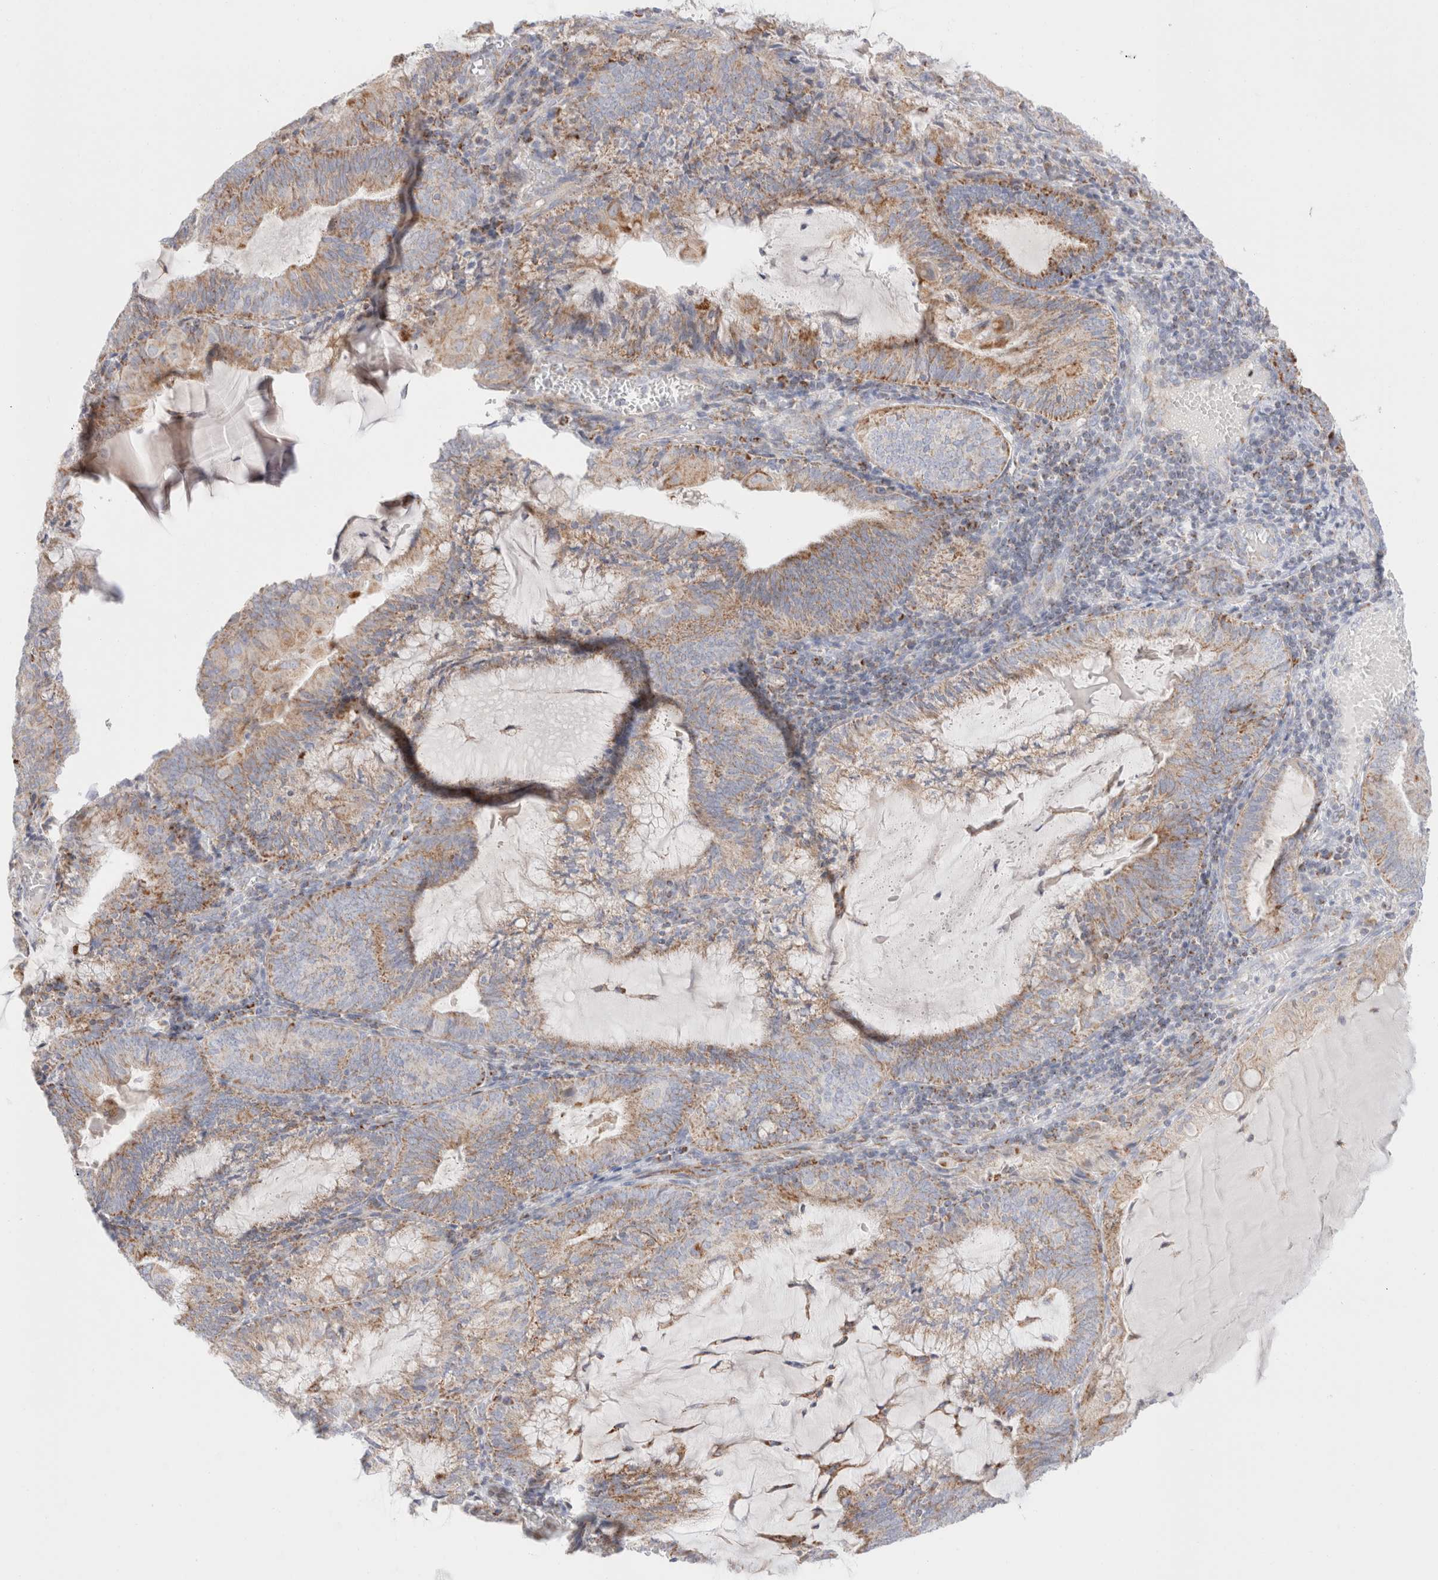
{"staining": {"intensity": "weak", "quantity": ">75%", "location": "cytoplasmic/membranous"}, "tissue": "endometrial cancer", "cell_type": "Tumor cells", "image_type": "cancer", "snomed": [{"axis": "morphology", "description": "Adenocarcinoma, NOS"}, {"axis": "topography", "description": "Endometrium"}], "caption": "Protein expression by immunohistochemistry (IHC) exhibits weak cytoplasmic/membranous expression in approximately >75% of tumor cells in adenocarcinoma (endometrial). (Stains: DAB (3,3'-diaminobenzidine) in brown, nuclei in blue, Microscopy: brightfield microscopy at high magnification).", "gene": "ATP6V1C1", "patient": {"sex": "female", "age": 81}}